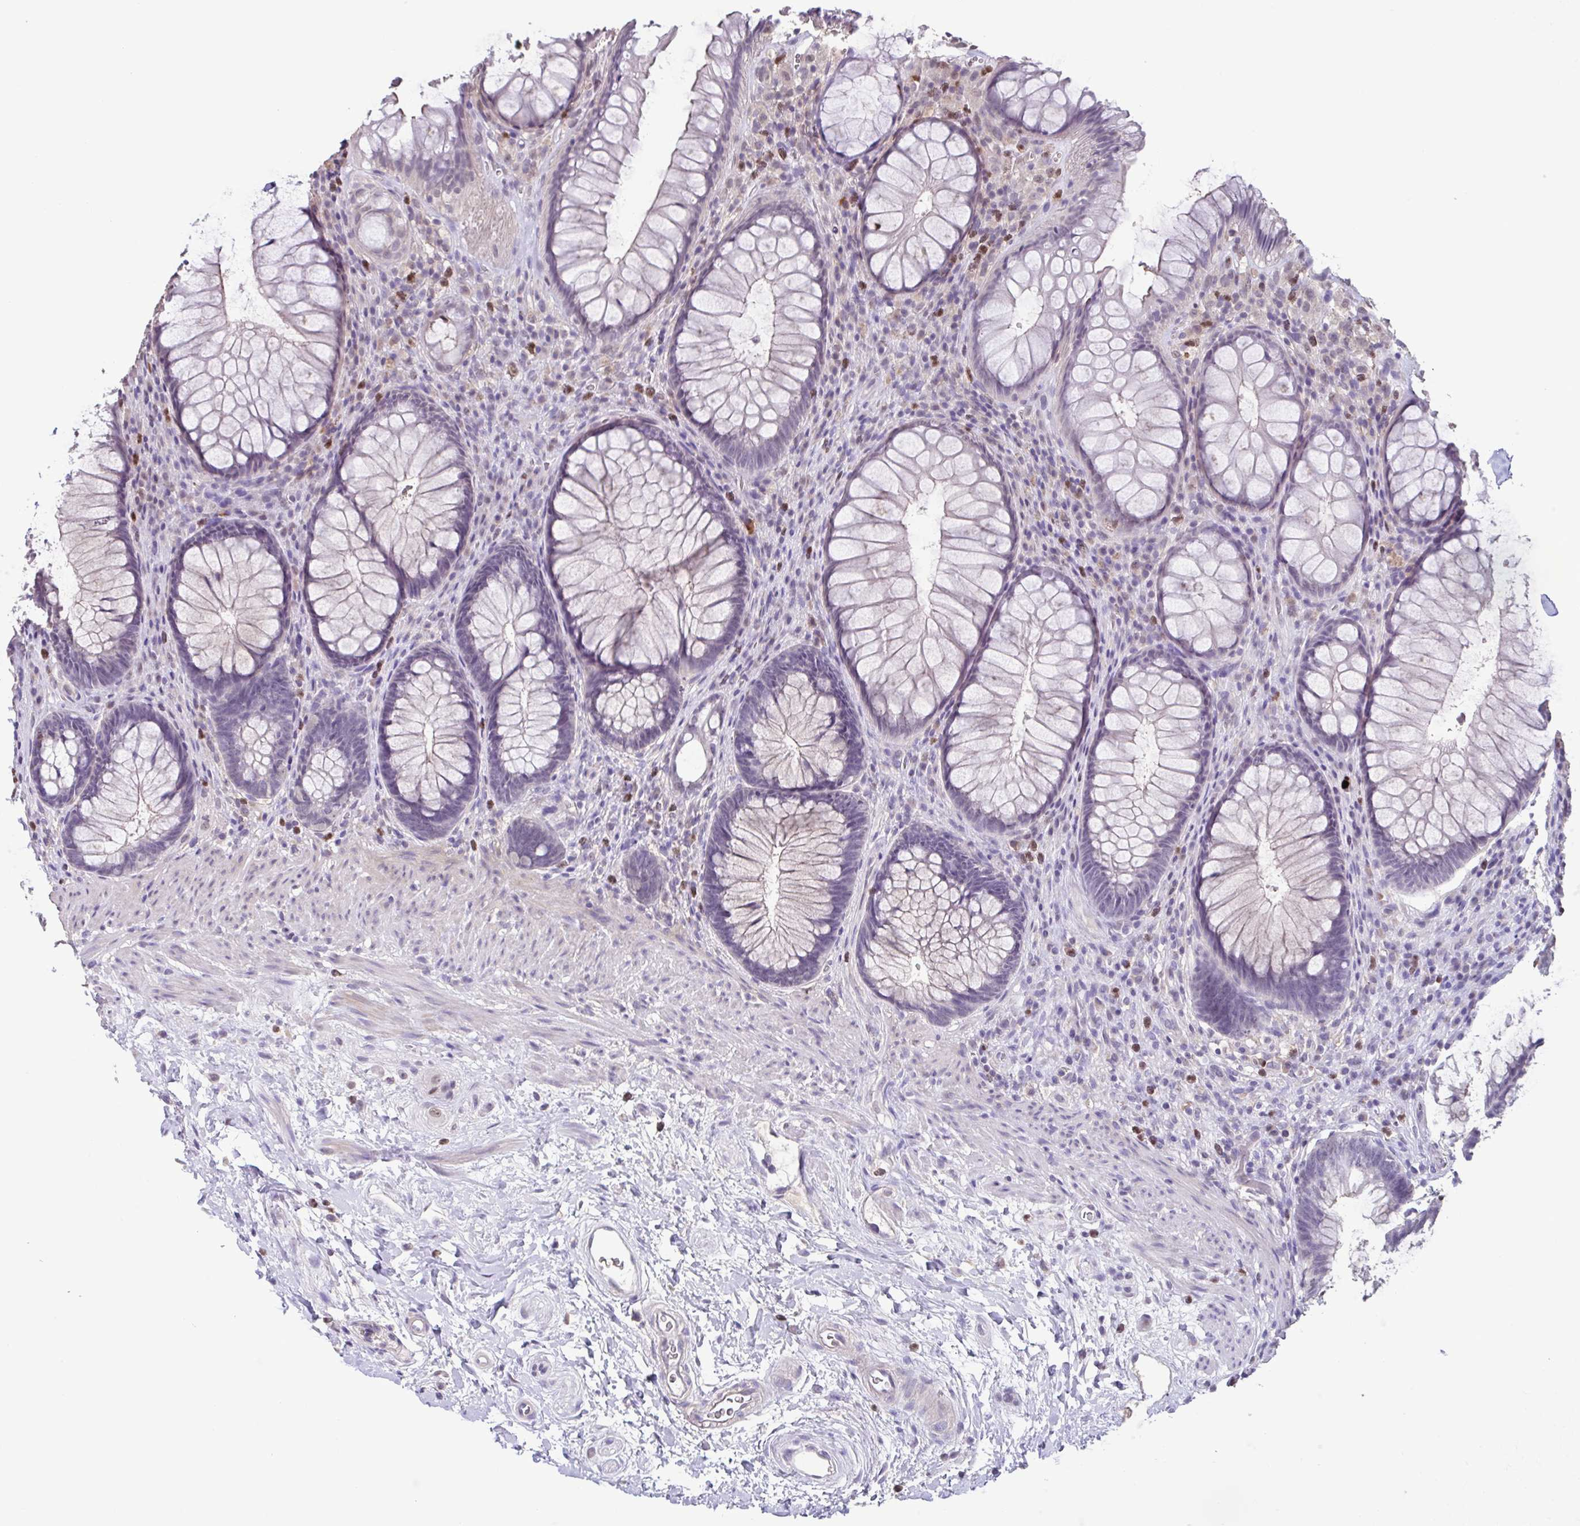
{"staining": {"intensity": "negative", "quantity": "none", "location": "none"}, "tissue": "rectum", "cell_type": "Glandular cells", "image_type": "normal", "snomed": [{"axis": "morphology", "description": "Normal tissue, NOS"}, {"axis": "topography", "description": "Smooth muscle"}, {"axis": "topography", "description": "Rectum"}], "caption": "IHC micrograph of benign rectum: rectum stained with DAB (3,3'-diaminobenzidine) reveals no significant protein expression in glandular cells.", "gene": "ACTRT3", "patient": {"sex": "male", "age": 53}}